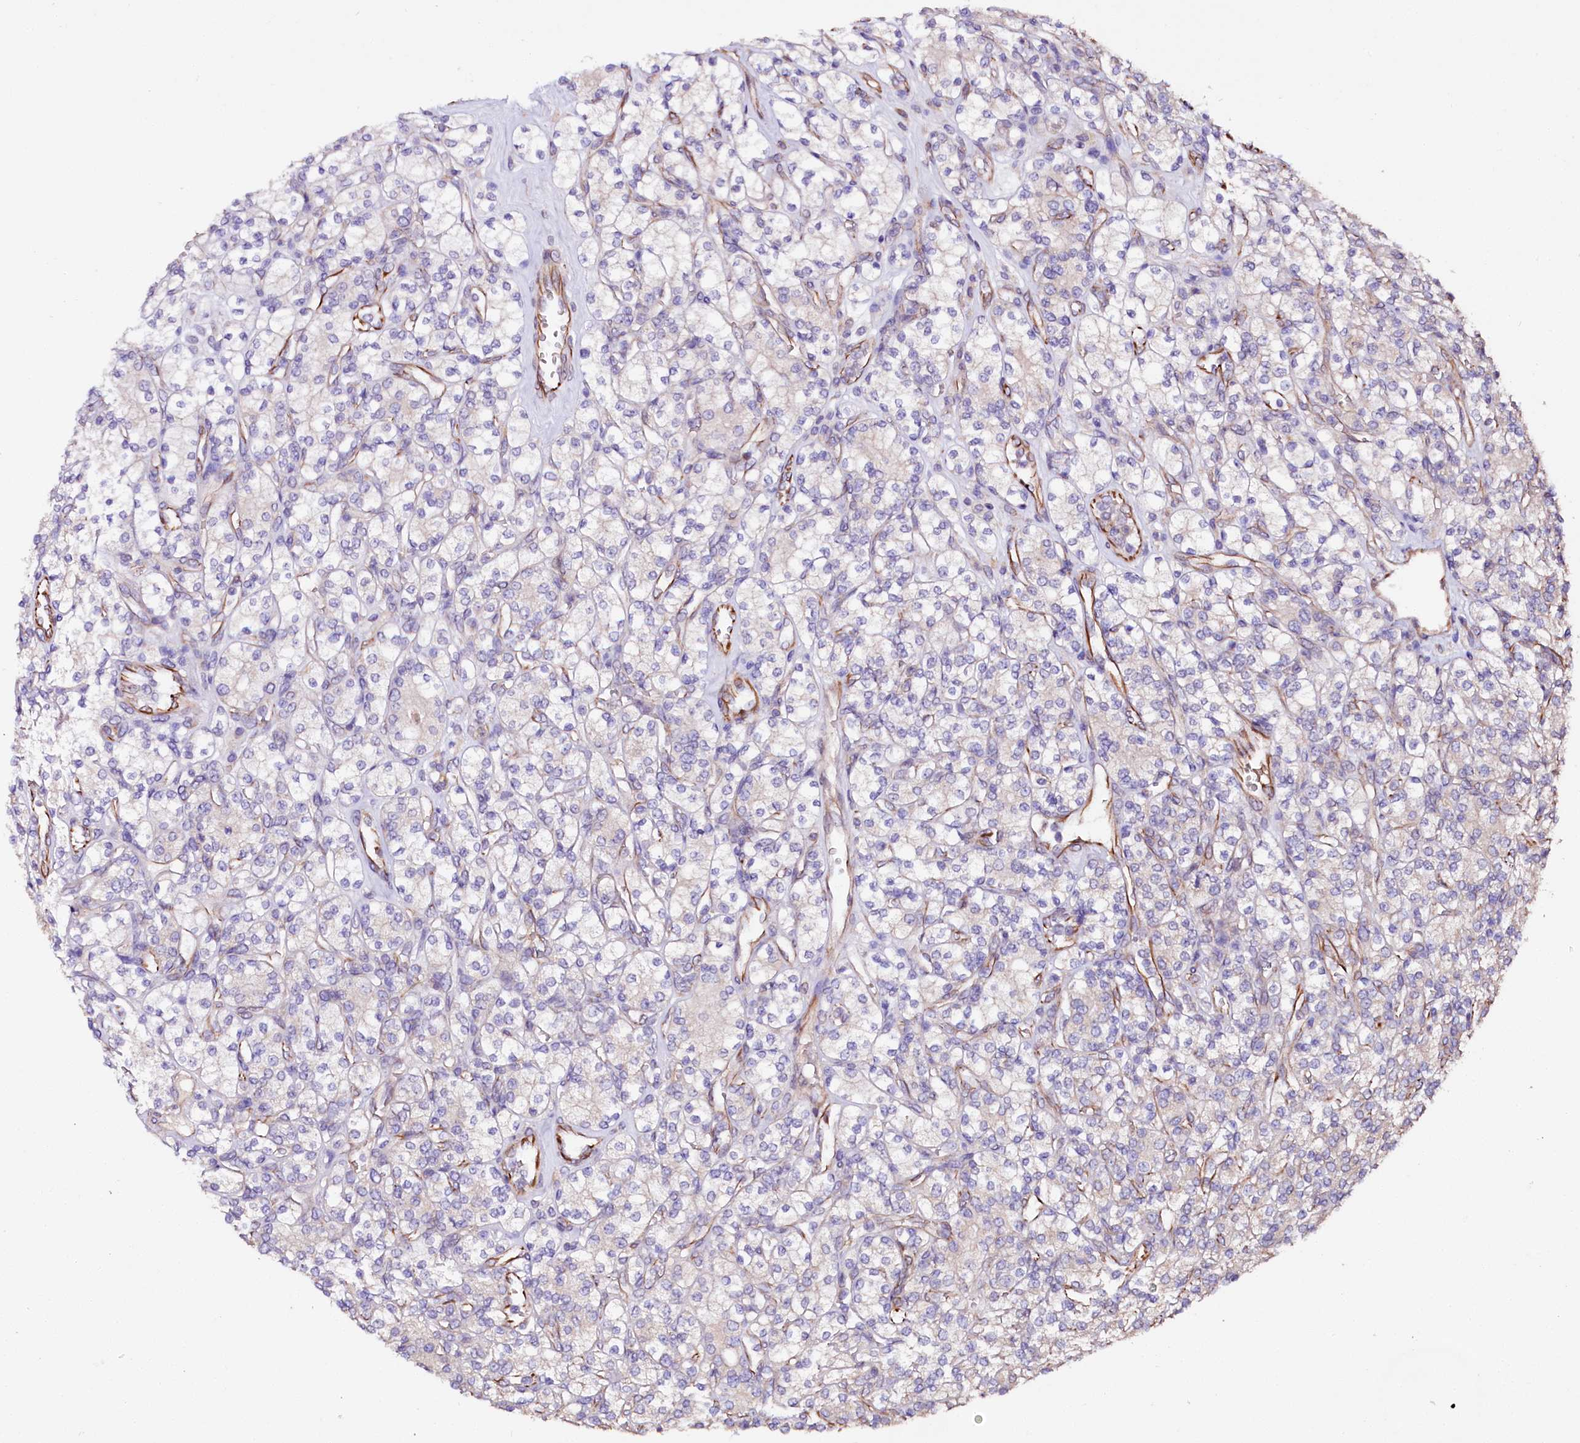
{"staining": {"intensity": "negative", "quantity": "none", "location": "none"}, "tissue": "renal cancer", "cell_type": "Tumor cells", "image_type": "cancer", "snomed": [{"axis": "morphology", "description": "Adenocarcinoma, NOS"}, {"axis": "topography", "description": "Kidney"}], "caption": "Tumor cells show no significant staining in renal cancer.", "gene": "TTC12", "patient": {"sex": "male", "age": 77}}